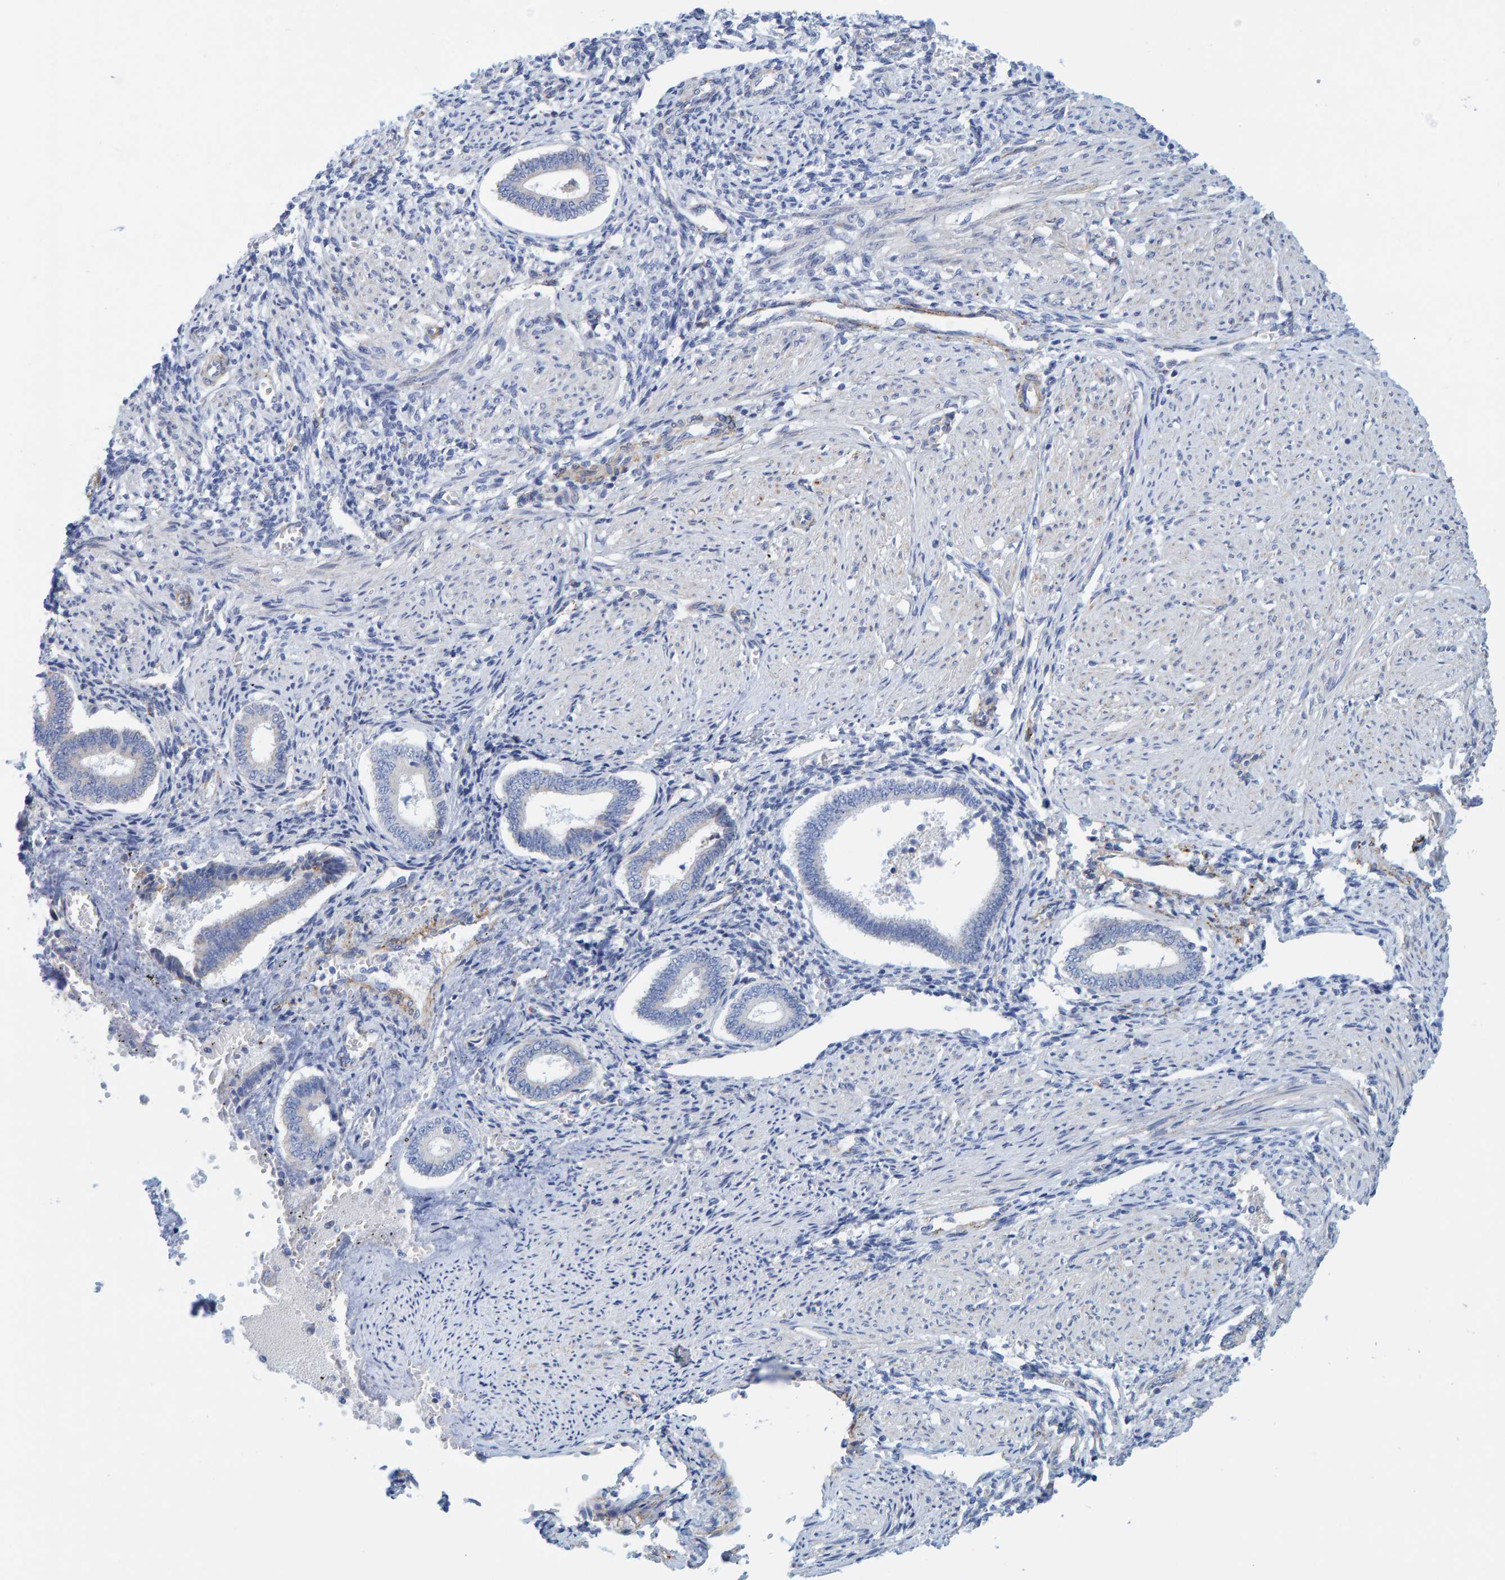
{"staining": {"intensity": "weak", "quantity": "<25%", "location": "cytoplasmic/membranous"}, "tissue": "endometrium", "cell_type": "Cells in endometrial stroma", "image_type": "normal", "snomed": [{"axis": "morphology", "description": "Normal tissue, NOS"}, {"axis": "topography", "description": "Endometrium"}], "caption": "DAB (3,3'-diaminobenzidine) immunohistochemical staining of benign human endometrium demonstrates no significant positivity in cells in endometrial stroma. (DAB (3,3'-diaminobenzidine) immunohistochemistry (IHC) visualized using brightfield microscopy, high magnification).", "gene": "MAP1B", "patient": {"sex": "female", "age": 42}}